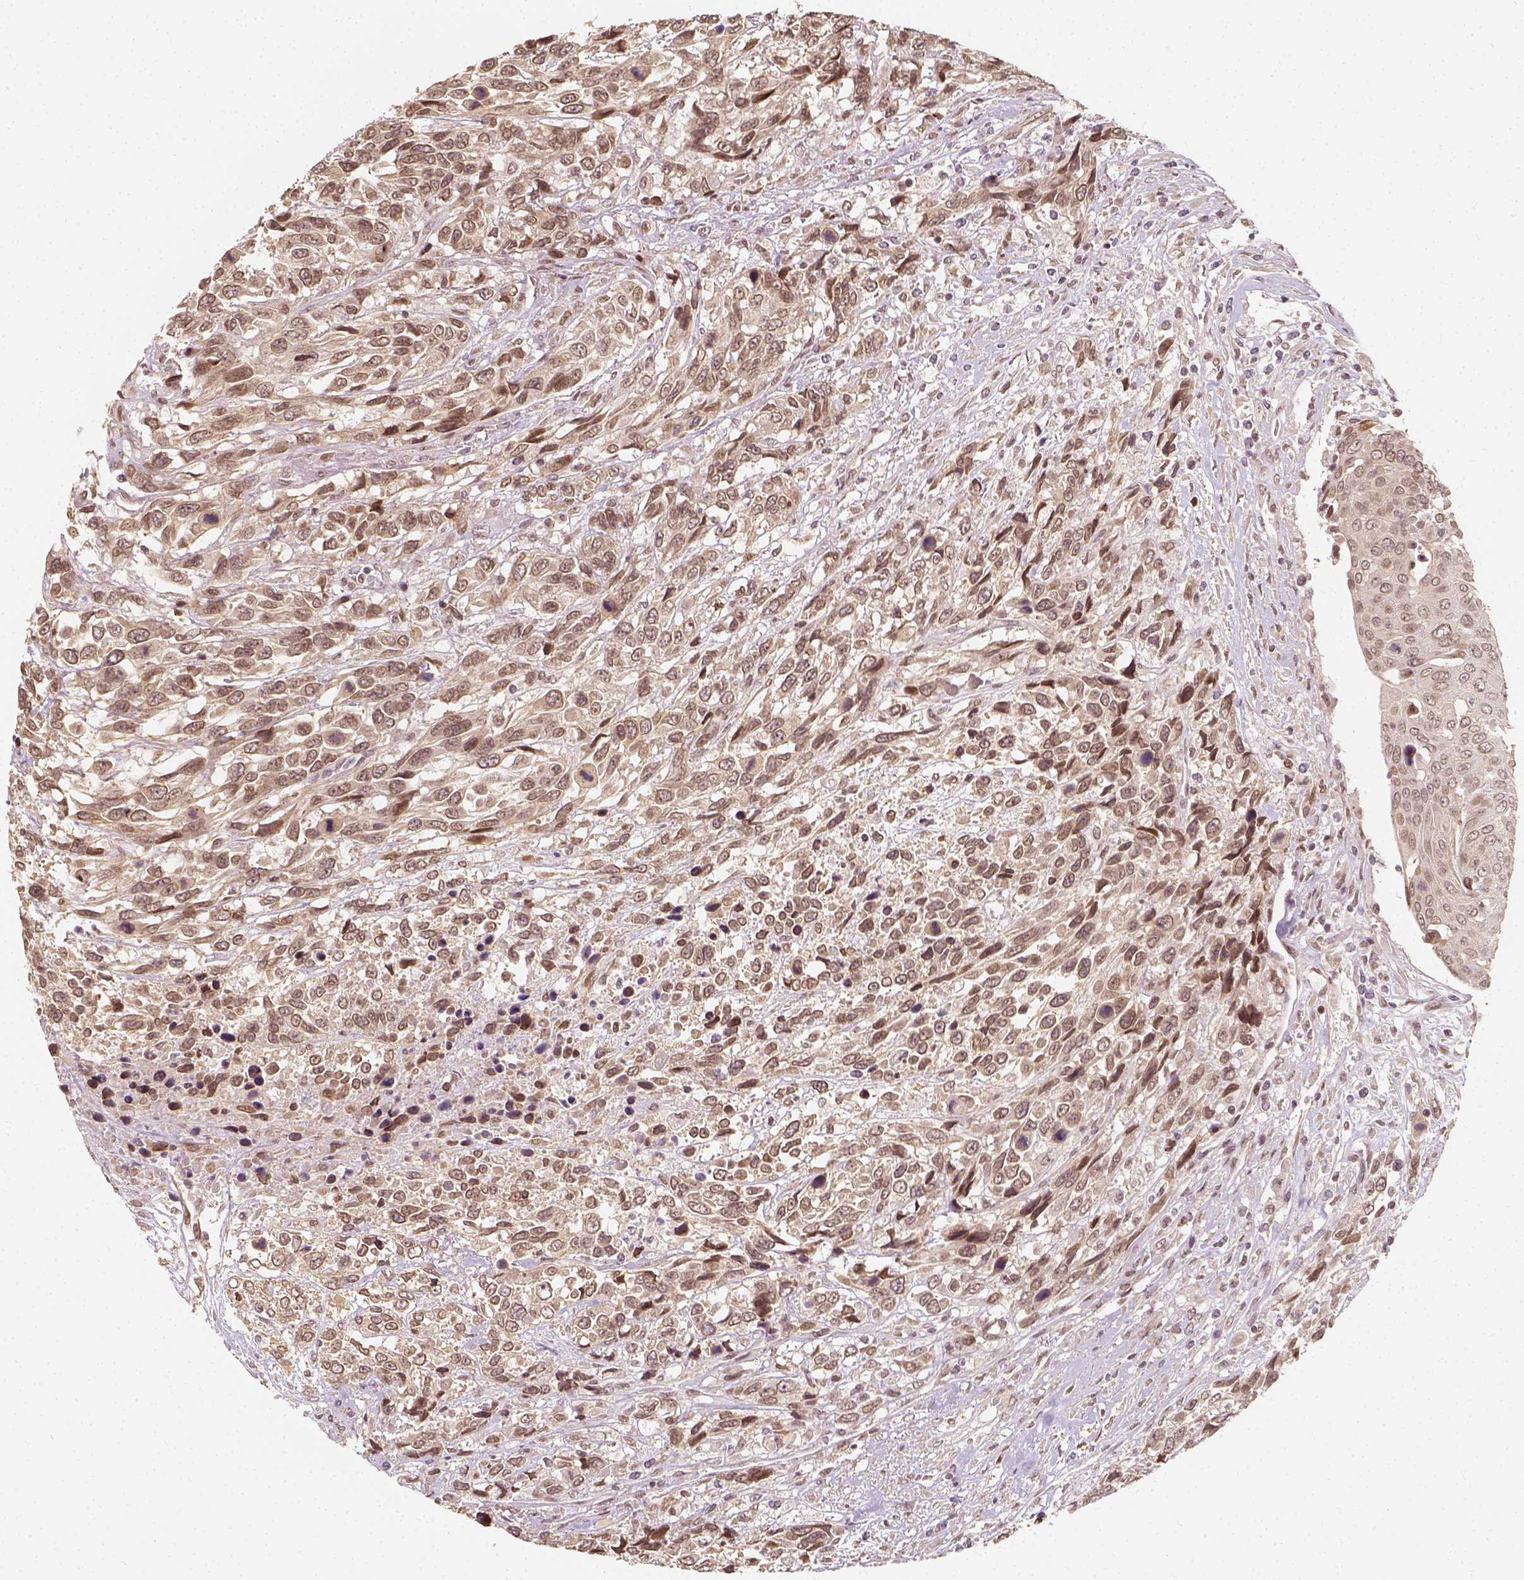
{"staining": {"intensity": "weak", "quantity": ">75%", "location": "cytoplasmic/membranous,nuclear"}, "tissue": "urothelial cancer", "cell_type": "Tumor cells", "image_type": "cancer", "snomed": [{"axis": "morphology", "description": "Urothelial carcinoma, High grade"}, {"axis": "topography", "description": "Urinary bladder"}], "caption": "IHC micrograph of neoplastic tissue: human urothelial cancer stained using IHC demonstrates low levels of weak protein expression localized specifically in the cytoplasmic/membranous and nuclear of tumor cells, appearing as a cytoplasmic/membranous and nuclear brown color.", "gene": "ZMAT3", "patient": {"sex": "female", "age": 70}}